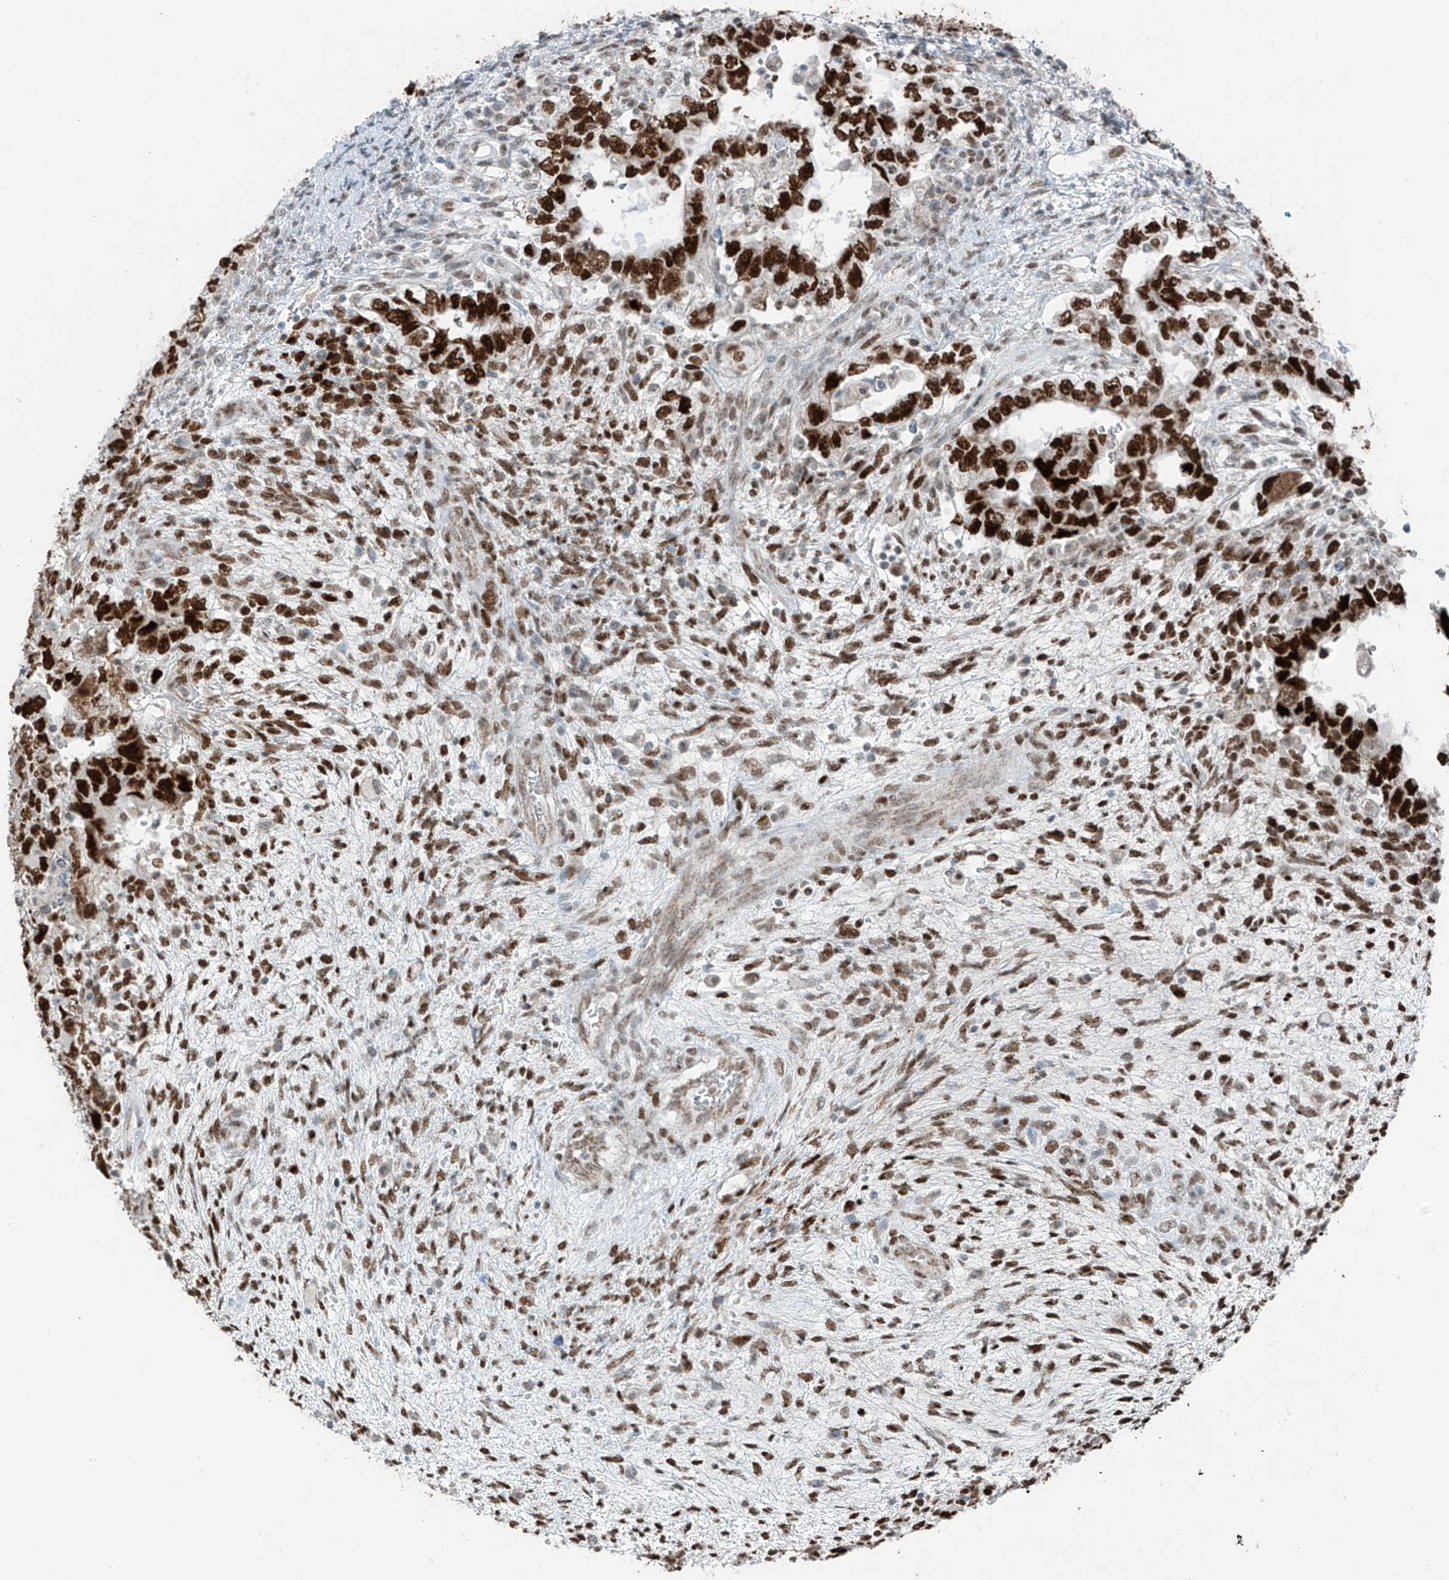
{"staining": {"intensity": "strong", "quantity": ">75%", "location": "nuclear"}, "tissue": "testis cancer", "cell_type": "Tumor cells", "image_type": "cancer", "snomed": [{"axis": "morphology", "description": "Carcinoma, Embryonal, NOS"}, {"axis": "topography", "description": "Testis"}], "caption": "An immunohistochemistry (IHC) photomicrograph of tumor tissue is shown. Protein staining in brown labels strong nuclear positivity in testis embryonal carcinoma within tumor cells.", "gene": "WRNIP1", "patient": {"sex": "male", "age": 26}}